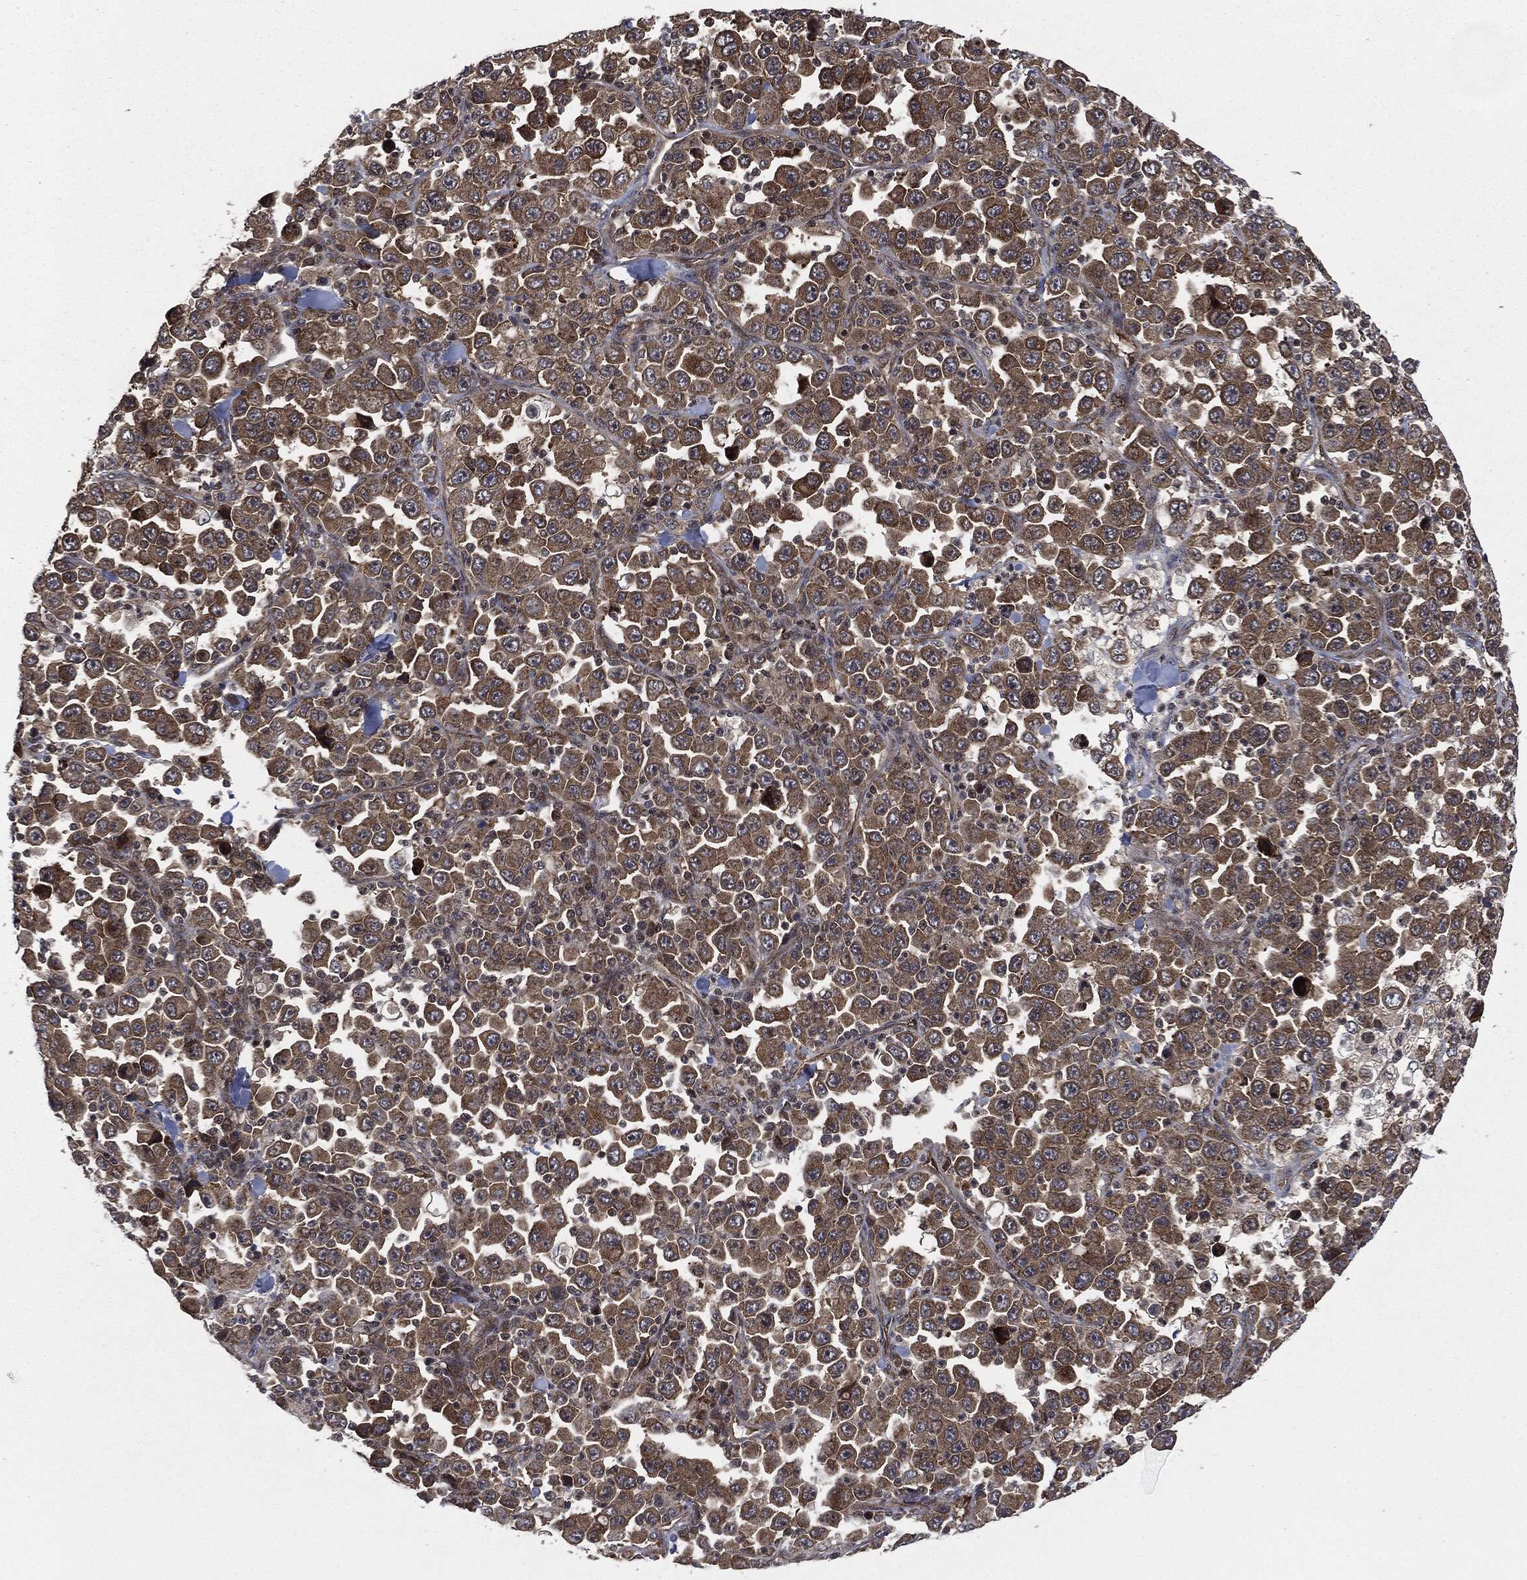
{"staining": {"intensity": "moderate", "quantity": ">75%", "location": "cytoplasmic/membranous"}, "tissue": "stomach cancer", "cell_type": "Tumor cells", "image_type": "cancer", "snomed": [{"axis": "morphology", "description": "Normal tissue, NOS"}, {"axis": "morphology", "description": "Adenocarcinoma, NOS"}, {"axis": "topography", "description": "Stomach, upper"}, {"axis": "topography", "description": "Stomach"}], "caption": "DAB (3,3'-diaminobenzidine) immunohistochemical staining of human stomach adenocarcinoma shows moderate cytoplasmic/membranous protein staining in about >75% of tumor cells.", "gene": "HRAS", "patient": {"sex": "male", "age": 59}}